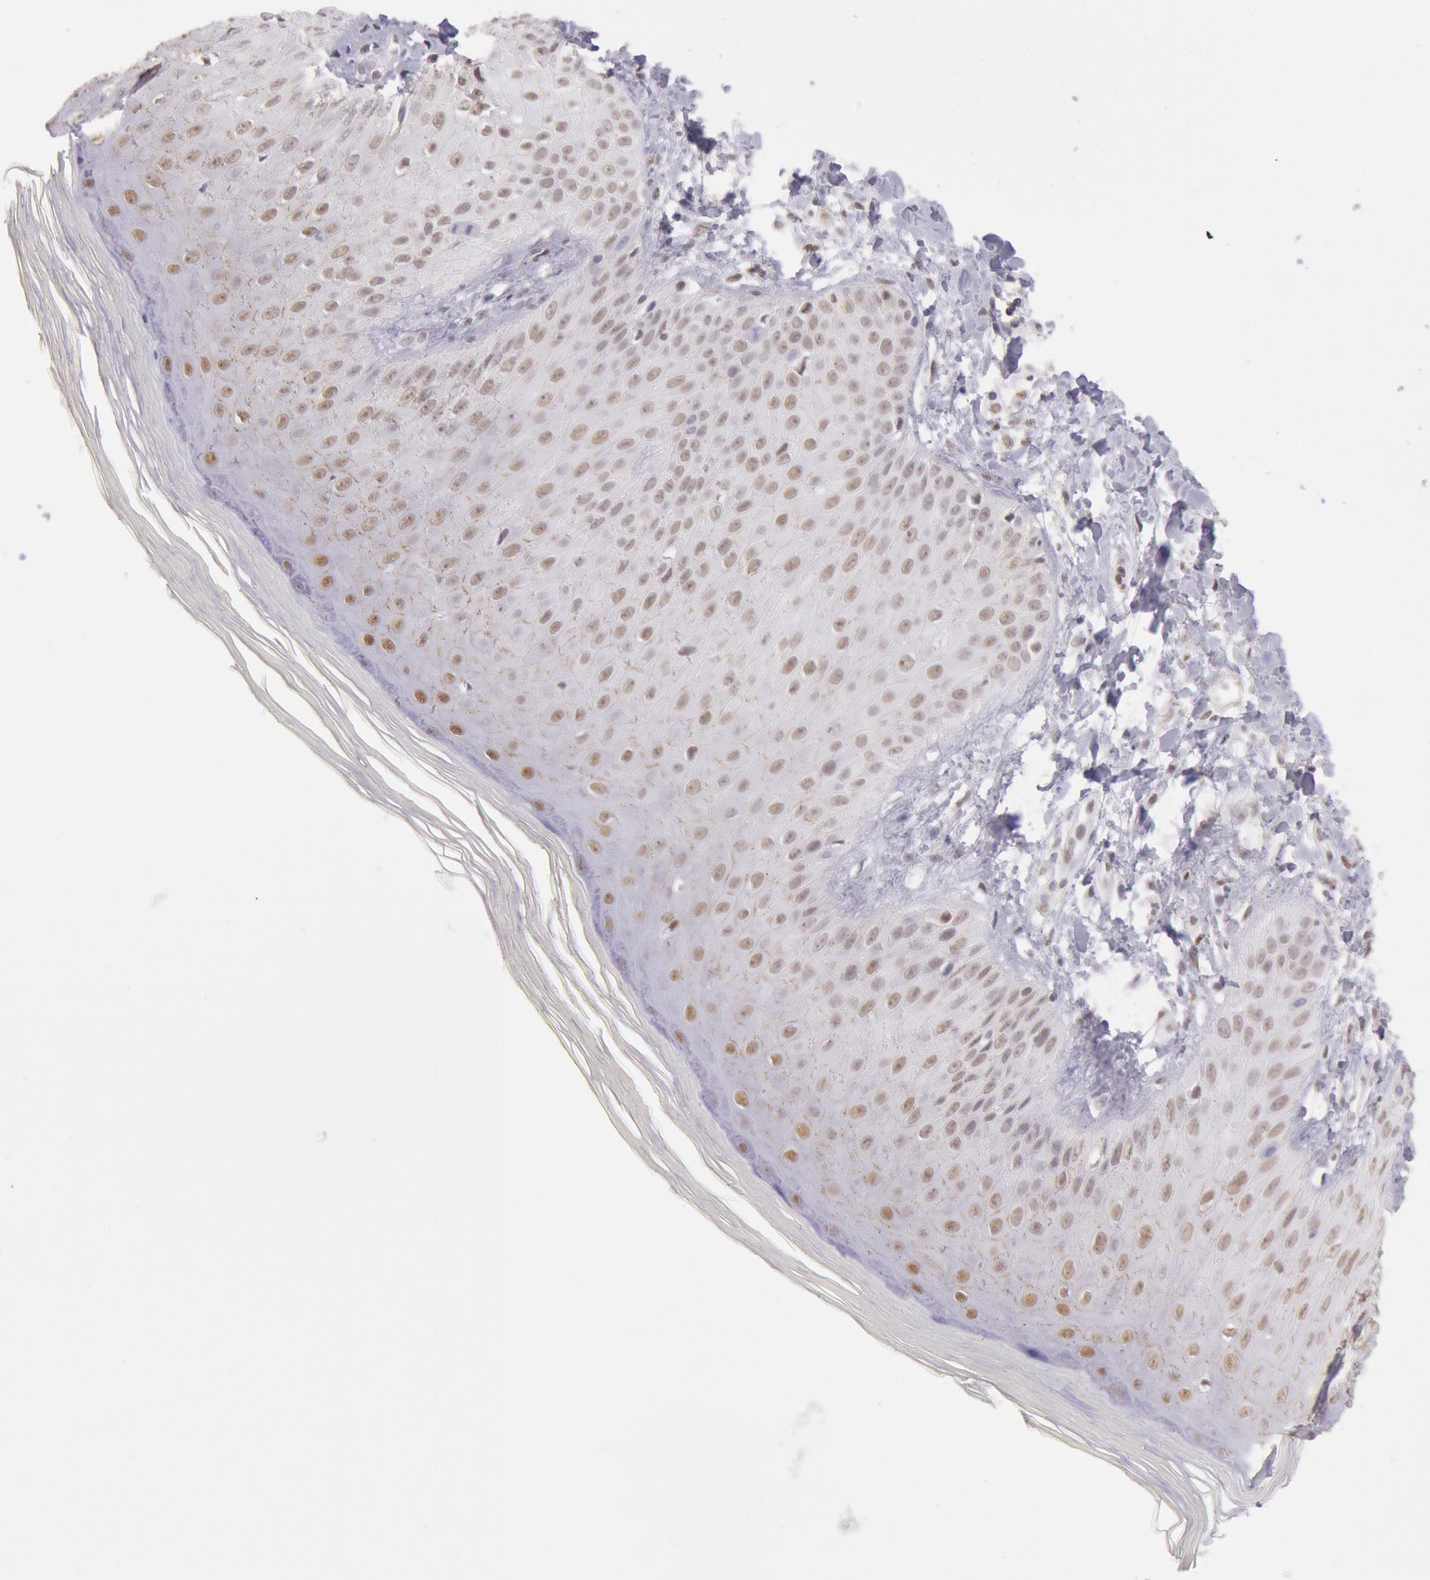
{"staining": {"intensity": "moderate", "quantity": ">75%", "location": "nuclear"}, "tissue": "skin", "cell_type": "Epidermal cells", "image_type": "normal", "snomed": [{"axis": "morphology", "description": "Normal tissue, NOS"}, {"axis": "morphology", "description": "Inflammation, NOS"}, {"axis": "topography", "description": "Soft tissue"}, {"axis": "topography", "description": "Anal"}], "caption": "Immunohistochemical staining of benign human skin reveals moderate nuclear protein expression in approximately >75% of epidermal cells.", "gene": "TASL", "patient": {"sex": "female", "age": 15}}